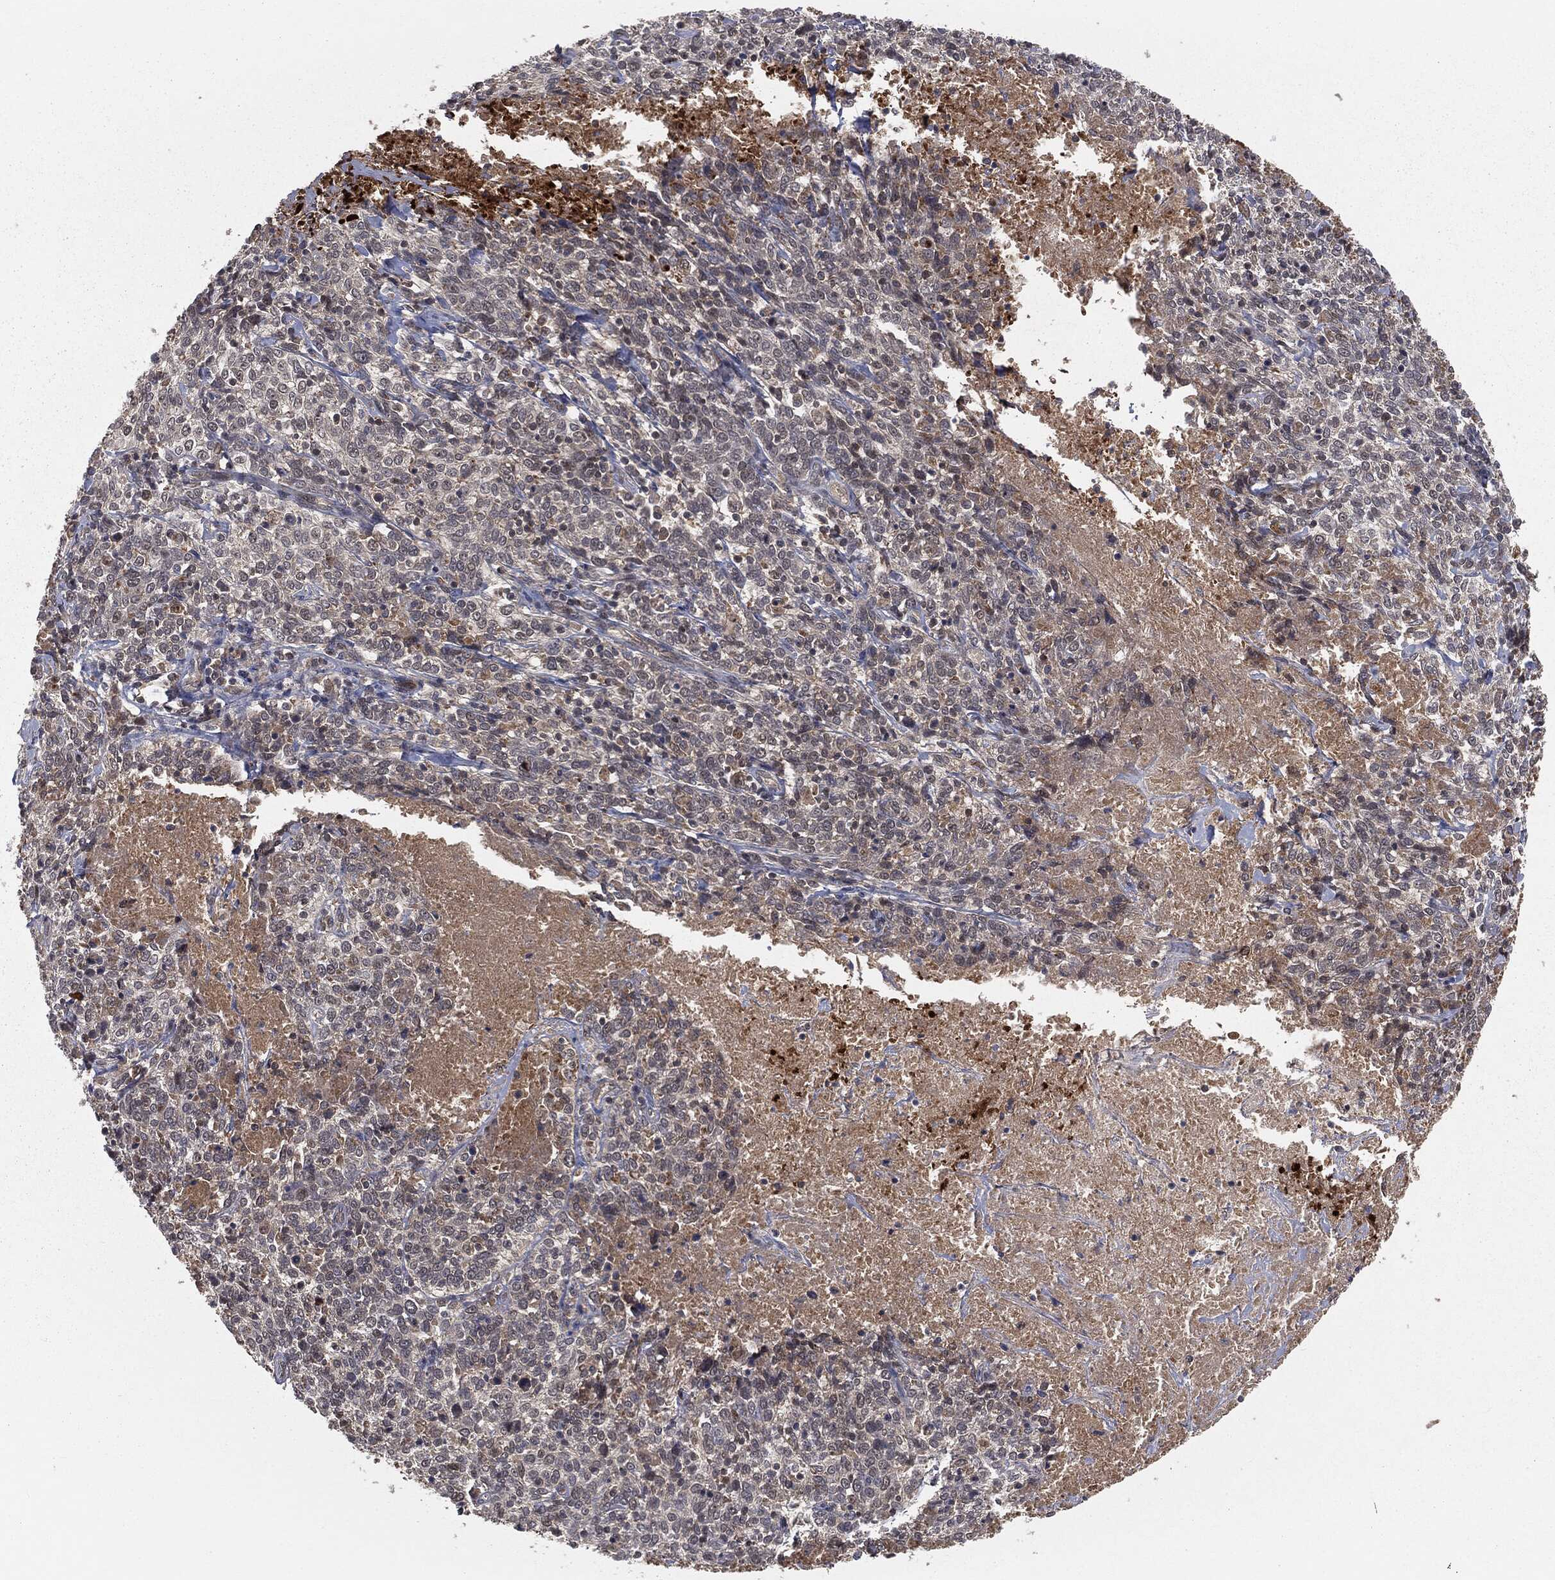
{"staining": {"intensity": "negative", "quantity": "none", "location": "none"}, "tissue": "cervical cancer", "cell_type": "Tumor cells", "image_type": "cancer", "snomed": [{"axis": "morphology", "description": "Squamous cell carcinoma, NOS"}, {"axis": "topography", "description": "Cervix"}], "caption": "This is a histopathology image of IHC staining of squamous cell carcinoma (cervical), which shows no positivity in tumor cells. (Stains: DAB immunohistochemistry (IHC) with hematoxylin counter stain, Microscopy: brightfield microscopy at high magnification).", "gene": "FBXO7", "patient": {"sex": "female", "age": 46}}